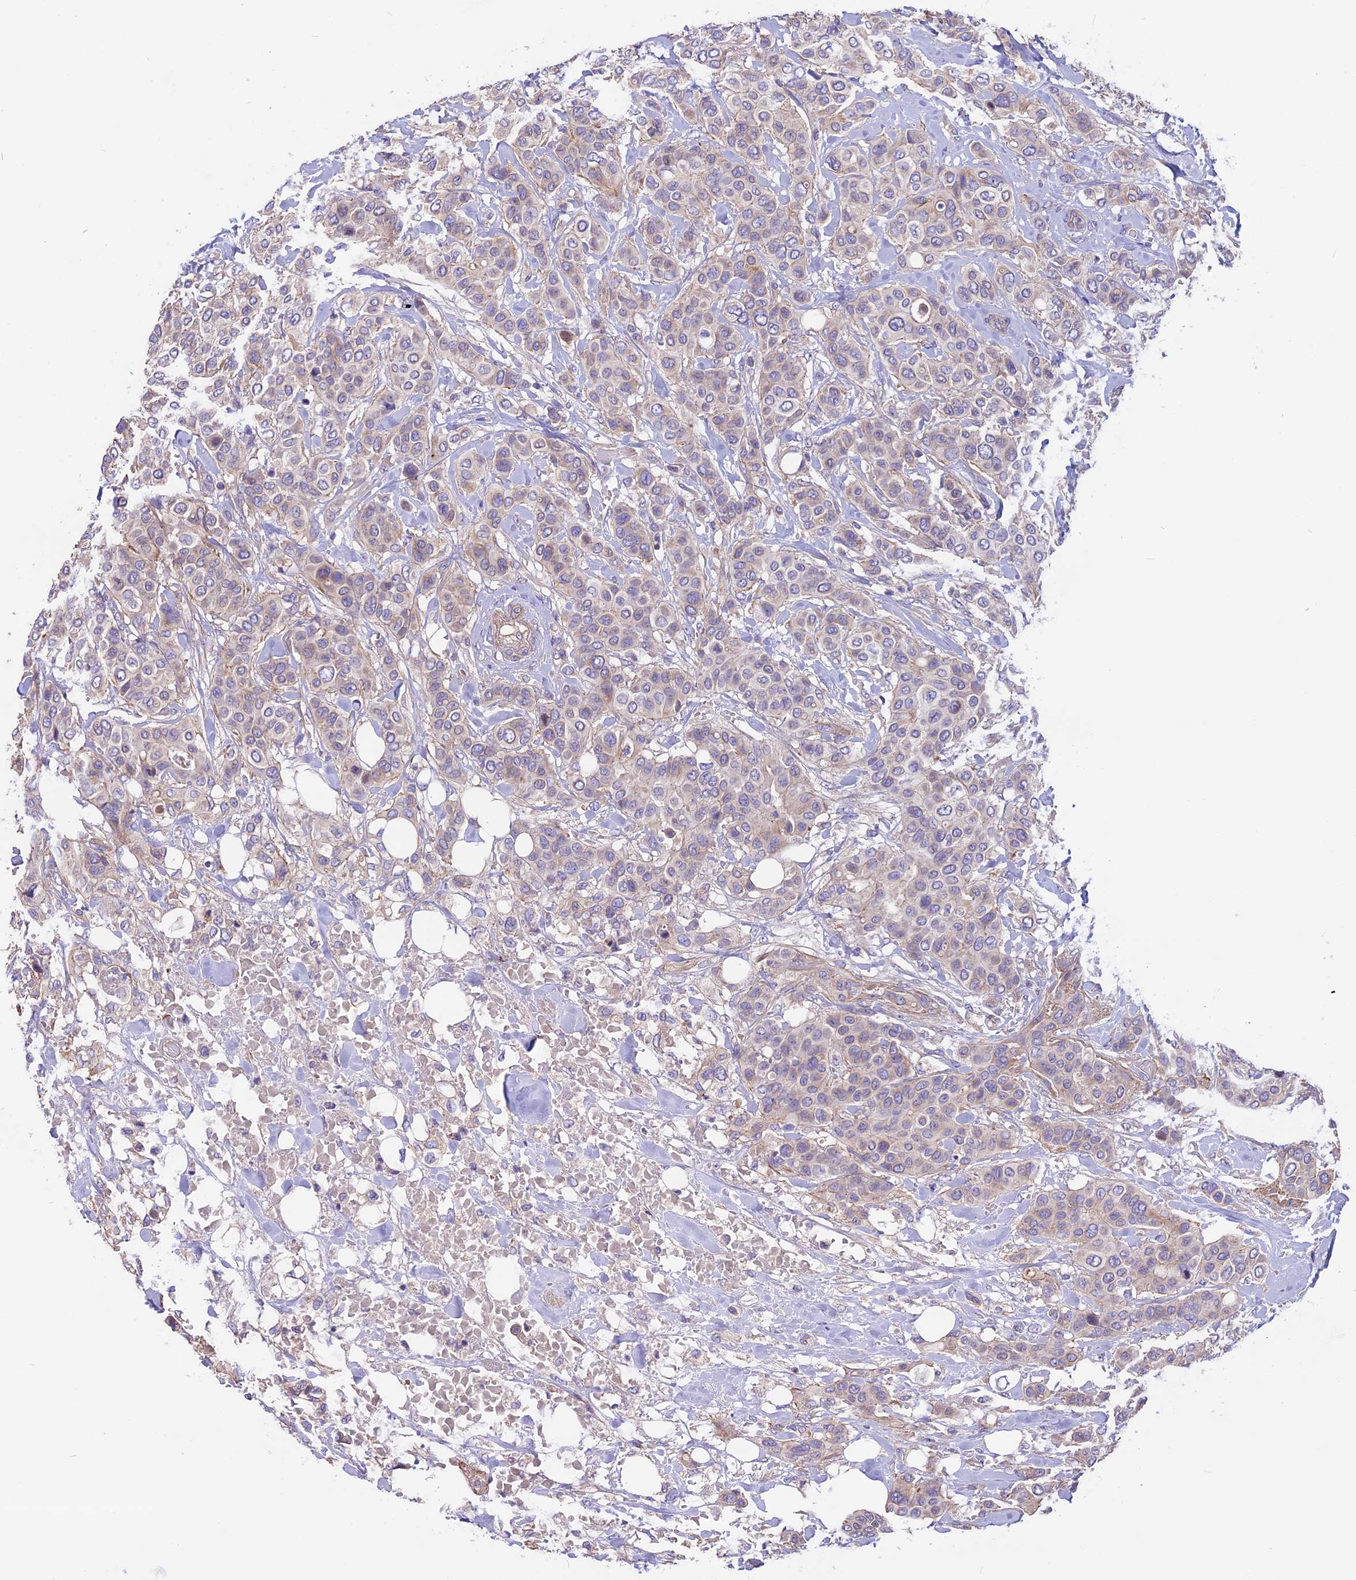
{"staining": {"intensity": "weak", "quantity": "25%-75%", "location": "cytoplasmic/membranous"}, "tissue": "breast cancer", "cell_type": "Tumor cells", "image_type": "cancer", "snomed": [{"axis": "morphology", "description": "Lobular carcinoma"}, {"axis": "topography", "description": "Breast"}], "caption": "This image exhibits breast cancer (lobular carcinoma) stained with immunohistochemistry to label a protein in brown. The cytoplasmic/membranous of tumor cells show weak positivity for the protein. Nuclei are counter-stained blue.", "gene": "ANO3", "patient": {"sex": "female", "age": 51}}